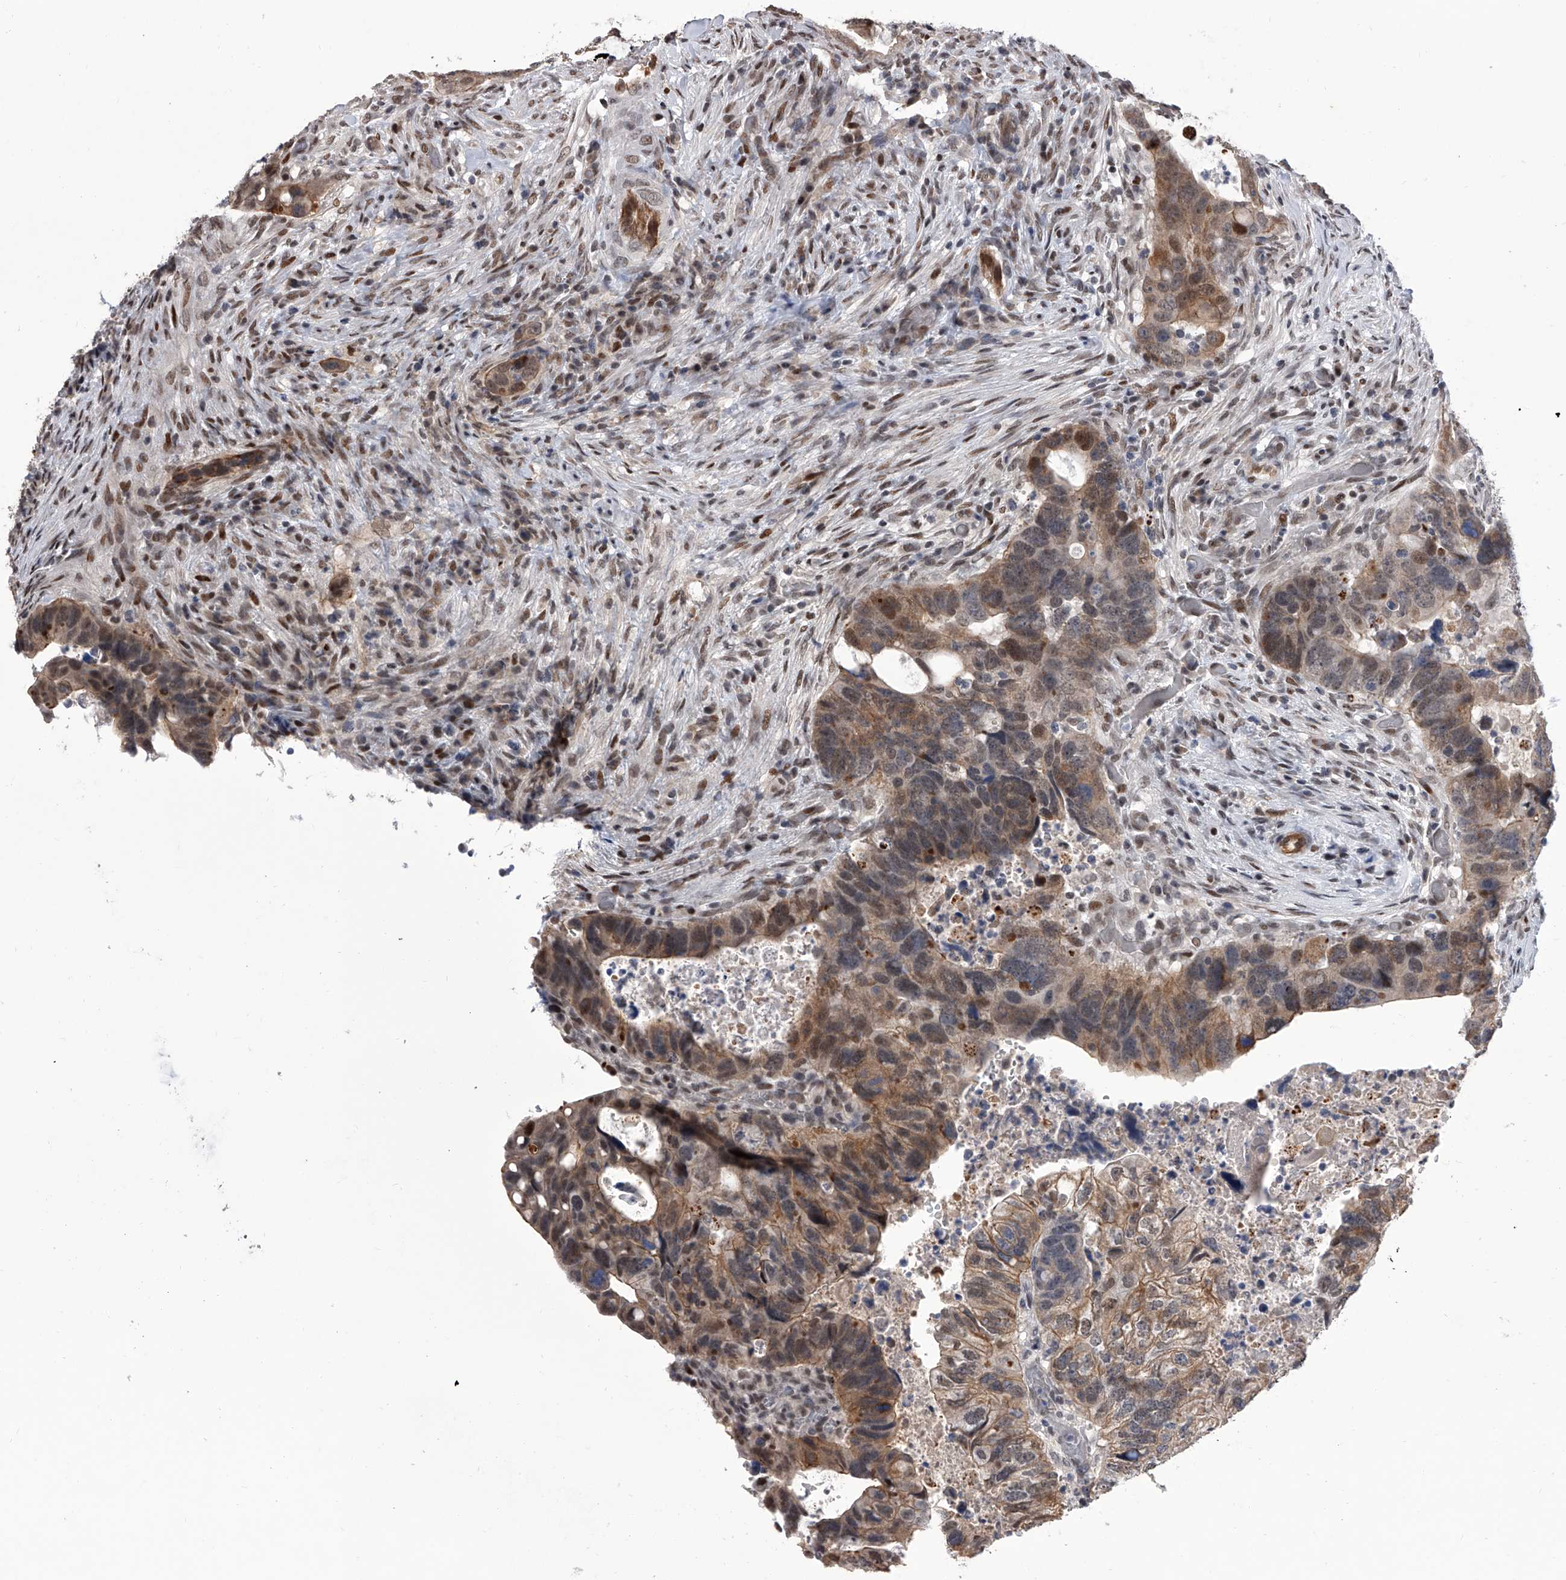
{"staining": {"intensity": "weak", "quantity": ">75%", "location": "cytoplasmic/membranous,nuclear"}, "tissue": "colorectal cancer", "cell_type": "Tumor cells", "image_type": "cancer", "snomed": [{"axis": "morphology", "description": "Adenocarcinoma, NOS"}, {"axis": "topography", "description": "Rectum"}], "caption": "A histopathology image of colorectal adenocarcinoma stained for a protein shows weak cytoplasmic/membranous and nuclear brown staining in tumor cells. The staining was performed using DAB (3,3'-diaminobenzidine), with brown indicating positive protein expression. Nuclei are stained blue with hematoxylin.", "gene": "ZNF426", "patient": {"sex": "male", "age": 59}}